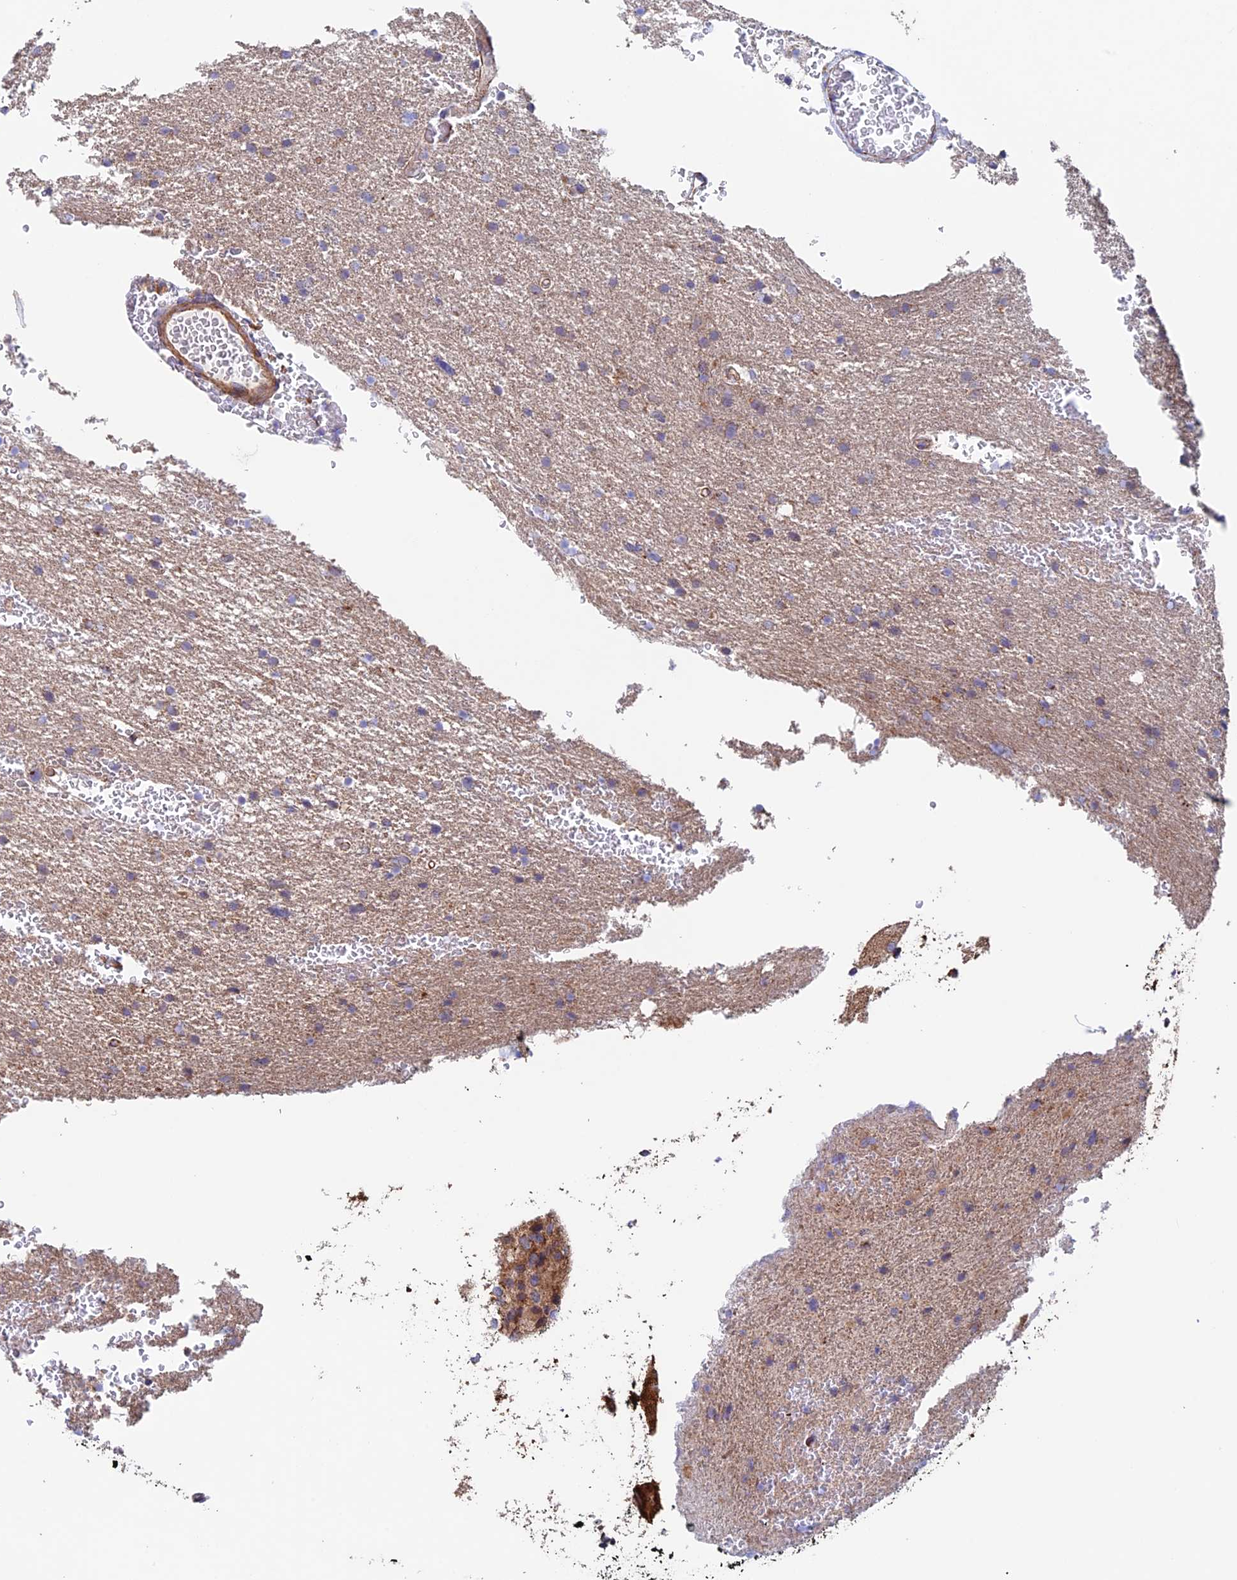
{"staining": {"intensity": "weak", "quantity": "<25%", "location": "cytoplasmic/membranous"}, "tissue": "glioma", "cell_type": "Tumor cells", "image_type": "cancer", "snomed": [{"axis": "morphology", "description": "Glioma, malignant, High grade"}, {"axis": "topography", "description": "Cerebral cortex"}], "caption": "Glioma stained for a protein using immunohistochemistry reveals no positivity tumor cells.", "gene": "MRPL1", "patient": {"sex": "female", "age": 36}}